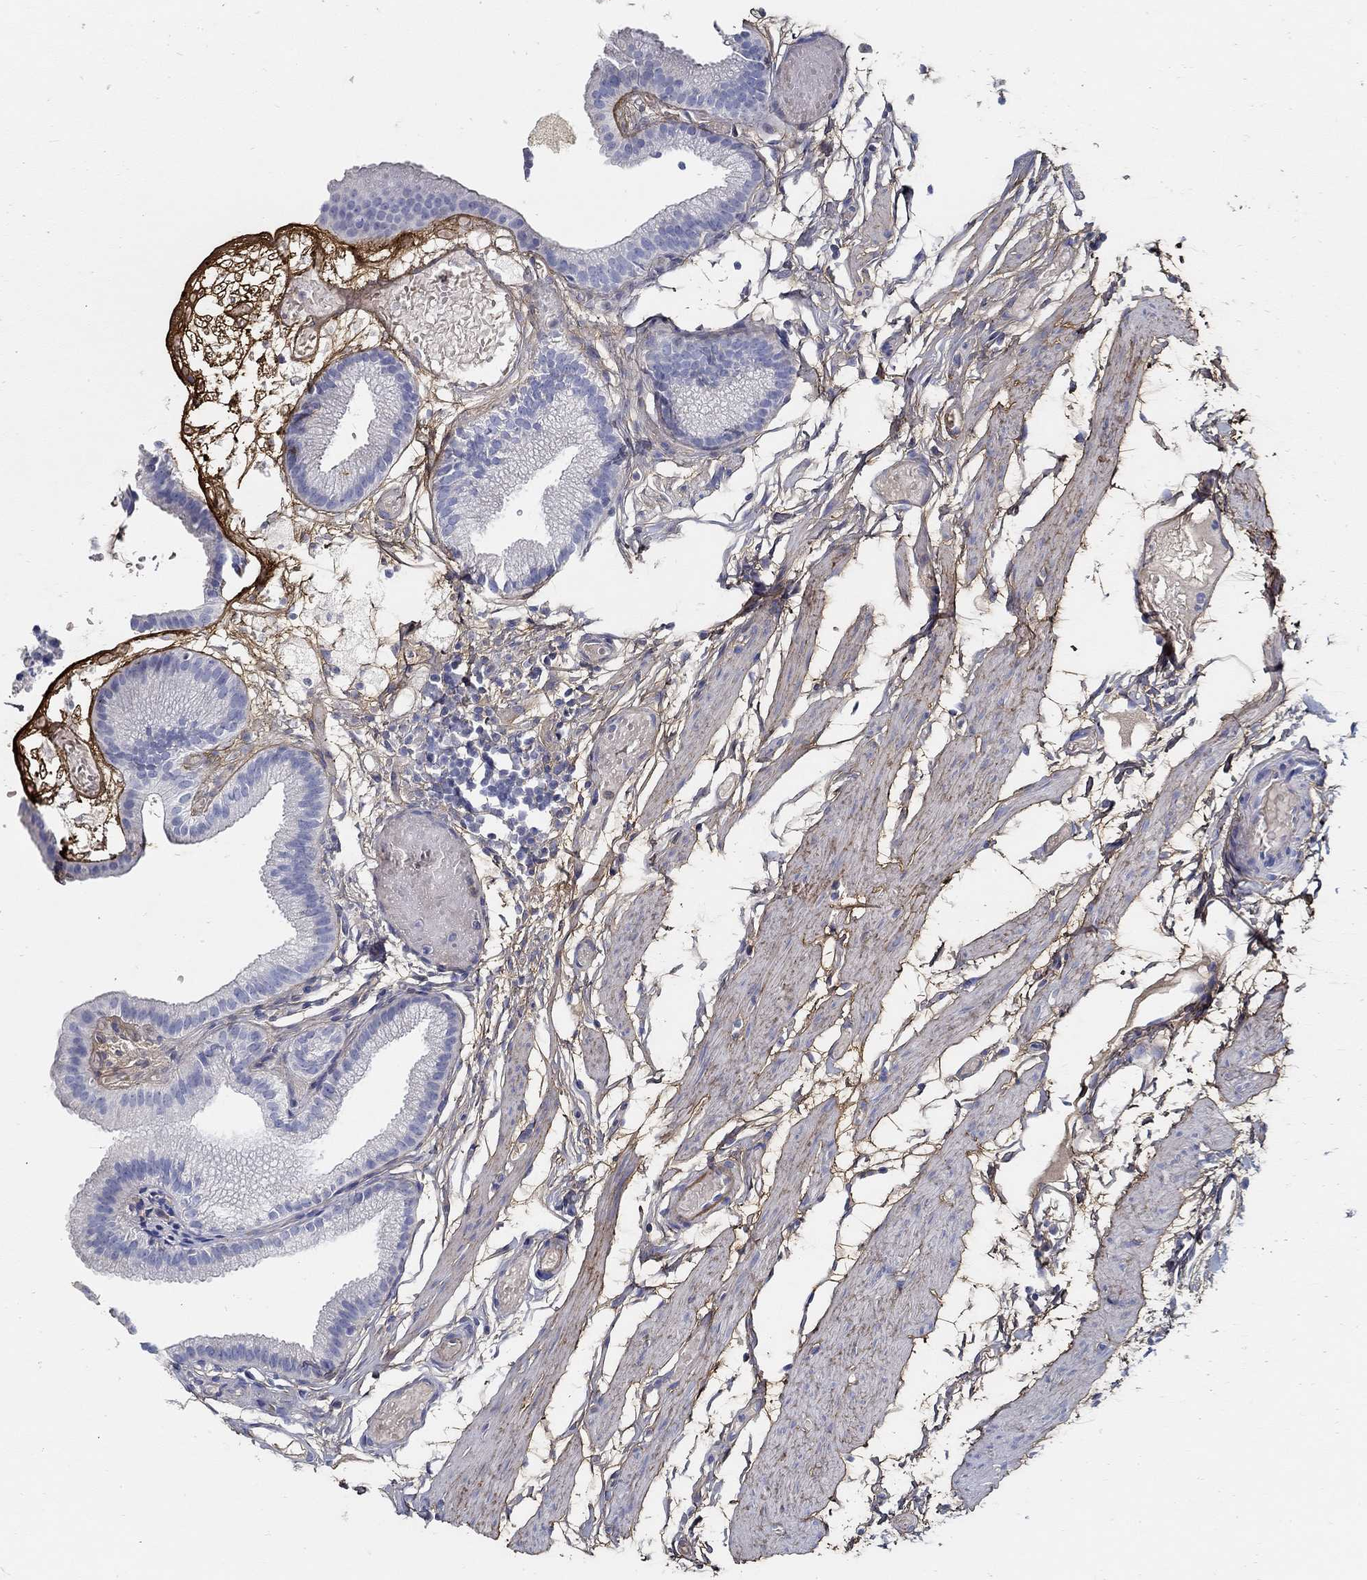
{"staining": {"intensity": "negative", "quantity": "none", "location": "none"}, "tissue": "gallbladder", "cell_type": "Glandular cells", "image_type": "normal", "snomed": [{"axis": "morphology", "description": "Normal tissue, NOS"}, {"axis": "topography", "description": "Gallbladder"}], "caption": "A high-resolution histopathology image shows IHC staining of benign gallbladder, which displays no significant staining in glandular cells.", "gene": "TGFBI", "patient": {"sex": "female", "age": 45}}